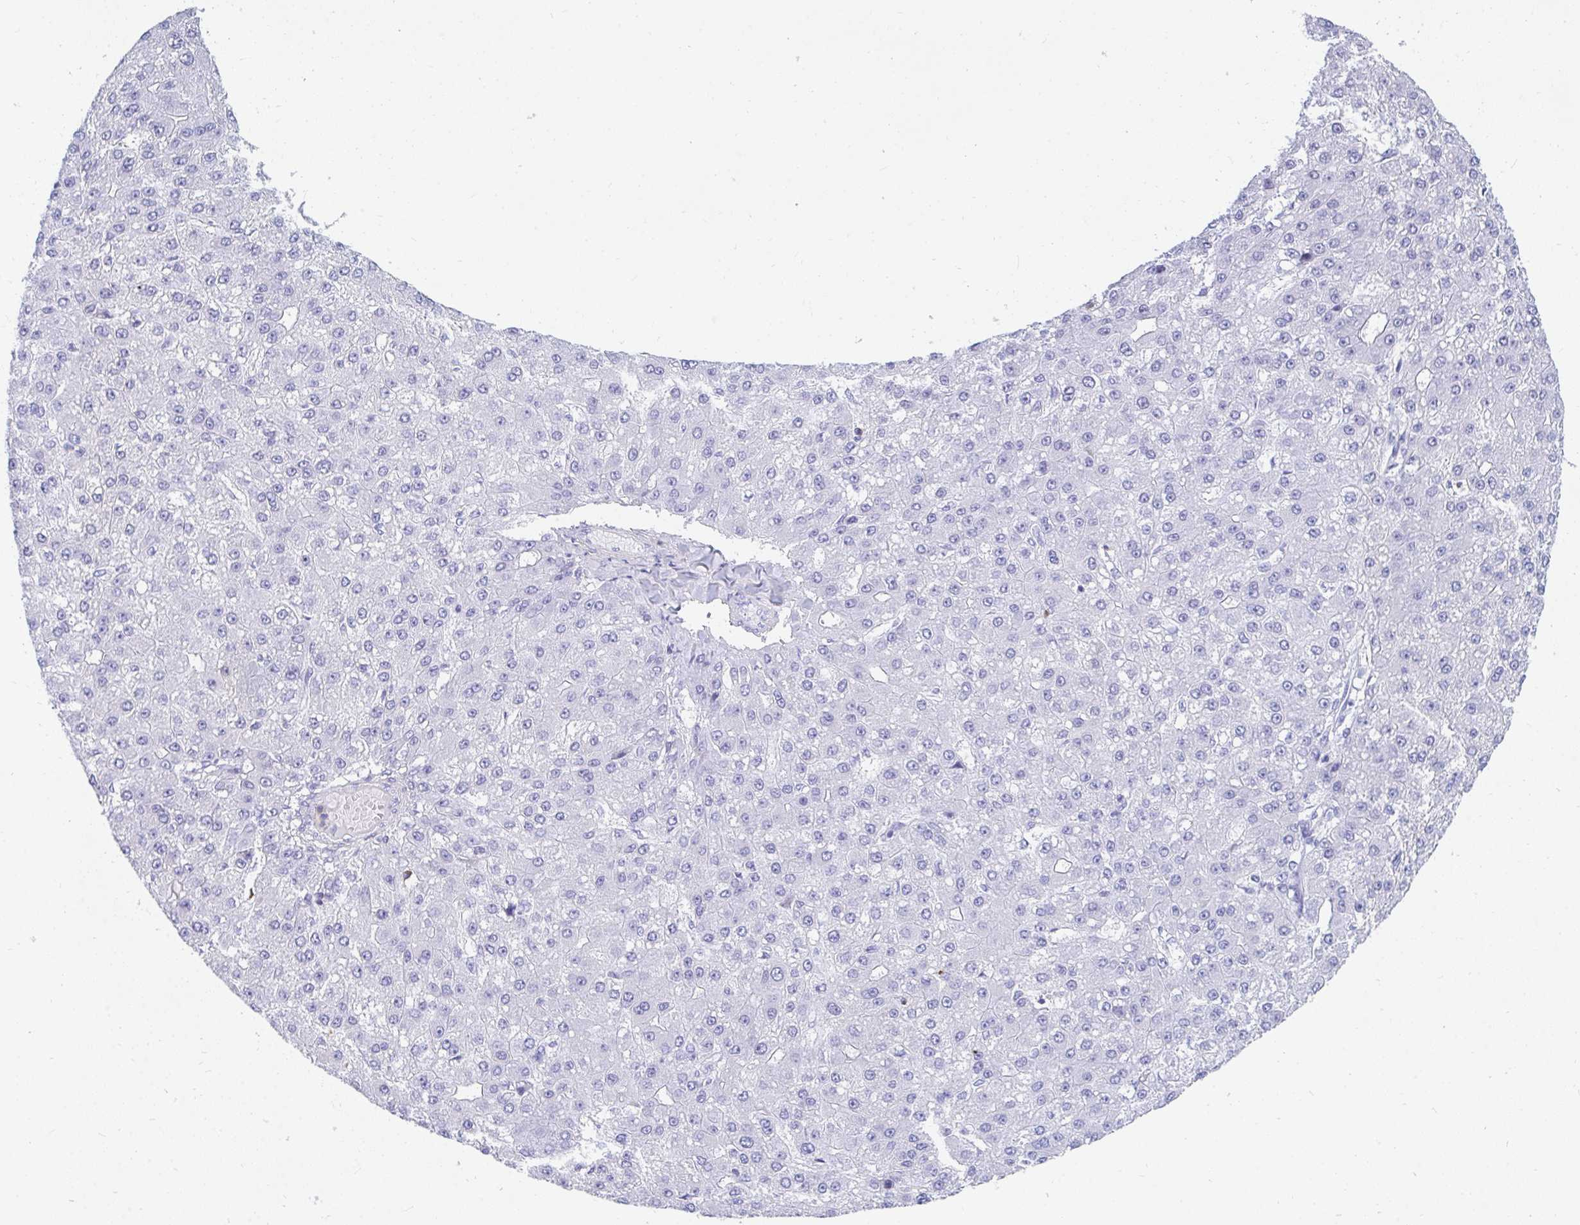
{"staining": {"intensity": "negative", "quantity": "none", "location": "none"}, "tissue": "liver cancer", "cell_type": "Tumor cells", "image_type": "cancer", "snomed": [{"axis": "morphology", "description": "Carcinoma, Hepatocellular, NOS"}, {"axis": "topography", "description": "Liver"}], "caption": "Immunohistochemical staining of liver cancer exhibits no significant staining in tumor cells.", "gene": "CD7", "patient": {"sex": "male", "age": 67}}